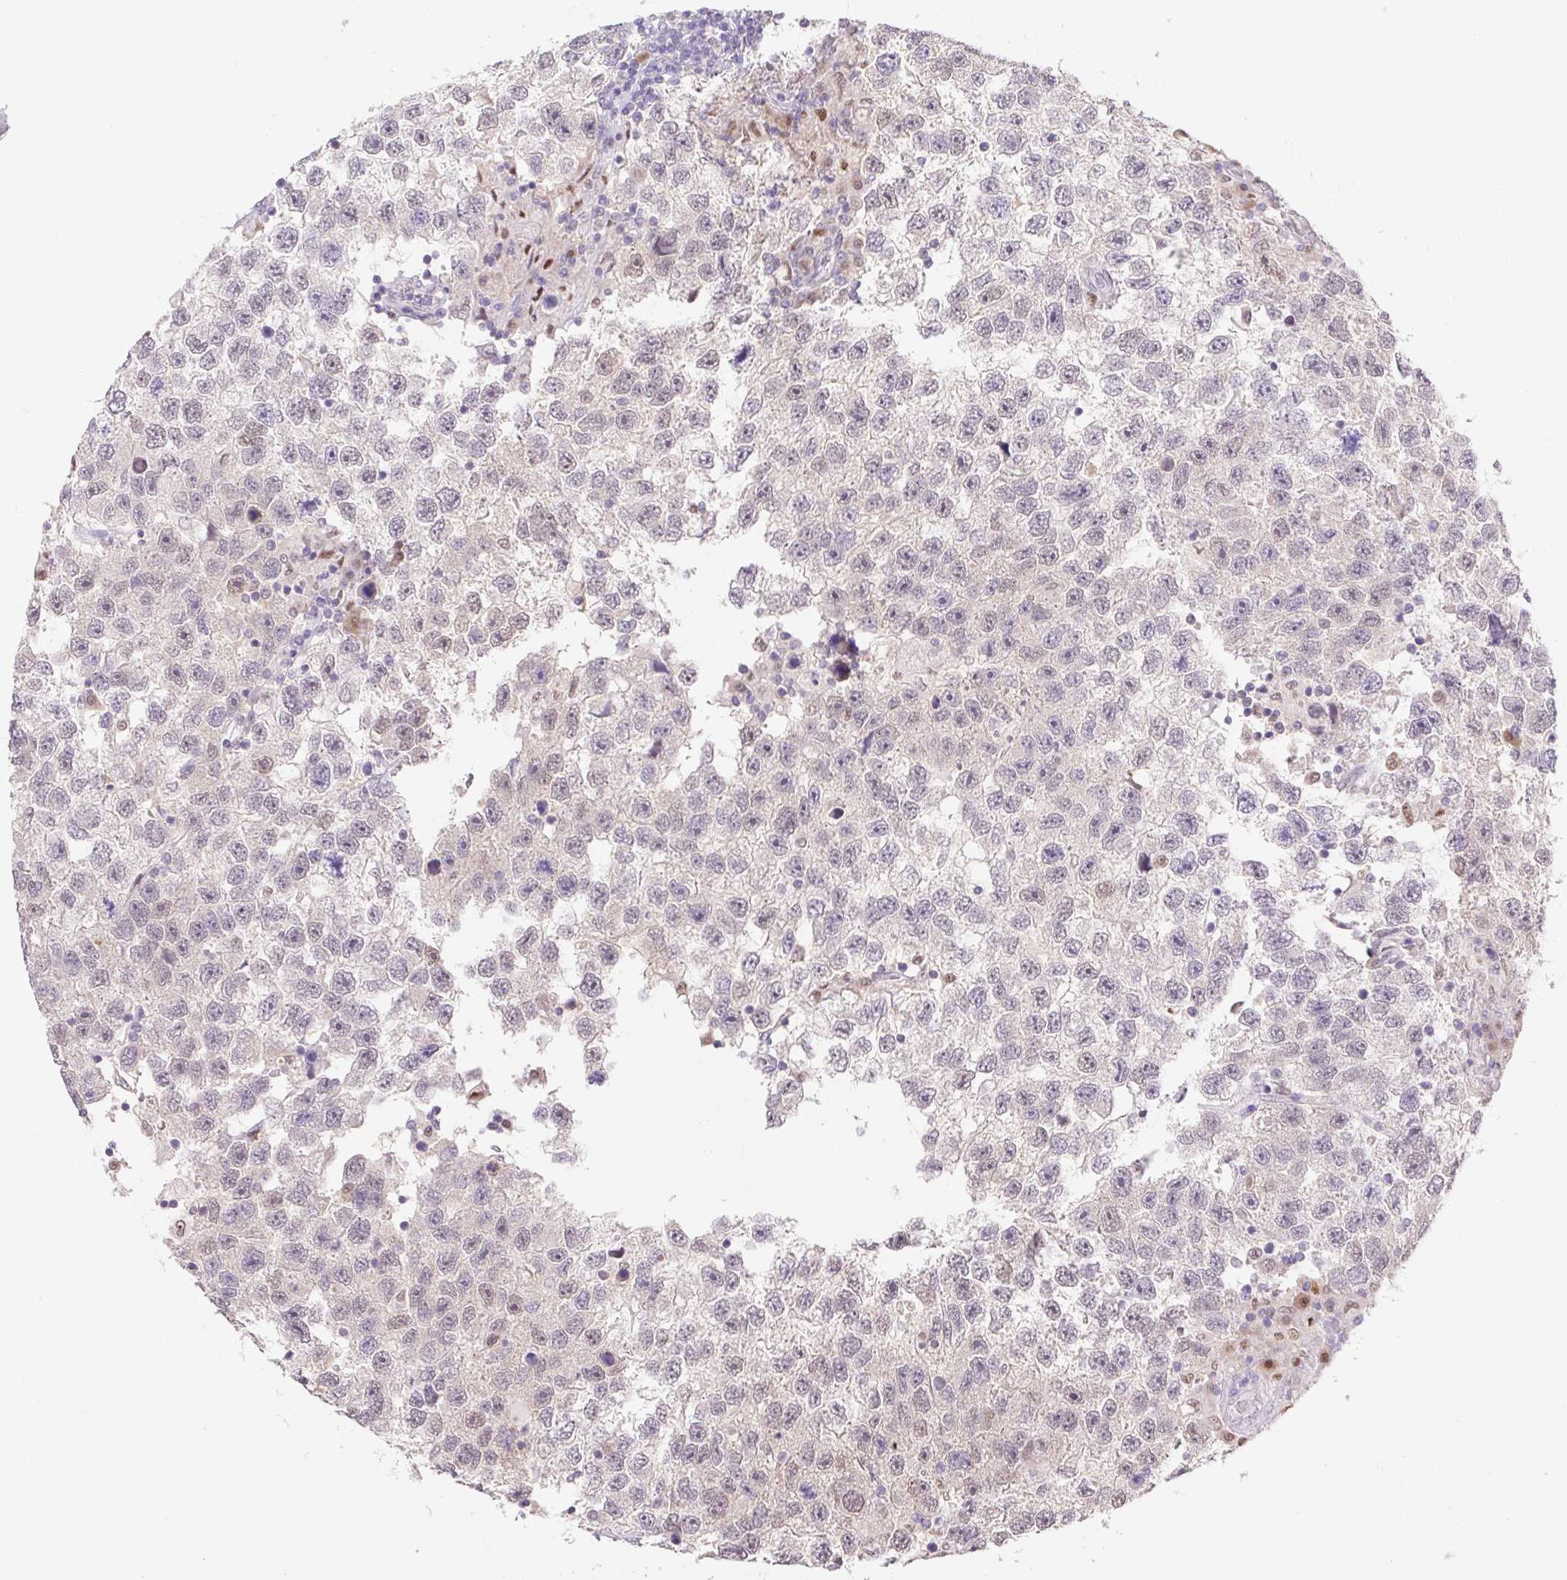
{"staining": {"intensity": "negative", "quantity": "none", "location": "none"}, "tissue": "testis cancer", "cell_type": "Tumor cells", "image_type": "cancer", "snomed": [{"axis": "morphology", "description": "Seminoma, NOS"}, {"axis": "topography", "description": "Testis"}], "caption": "Immunohistochemical staining of testis cancer exhibits no significant positivity in tumor cells.", "gene": "L3MBTL4", "patient": {"sex": "male", "age": 26}}